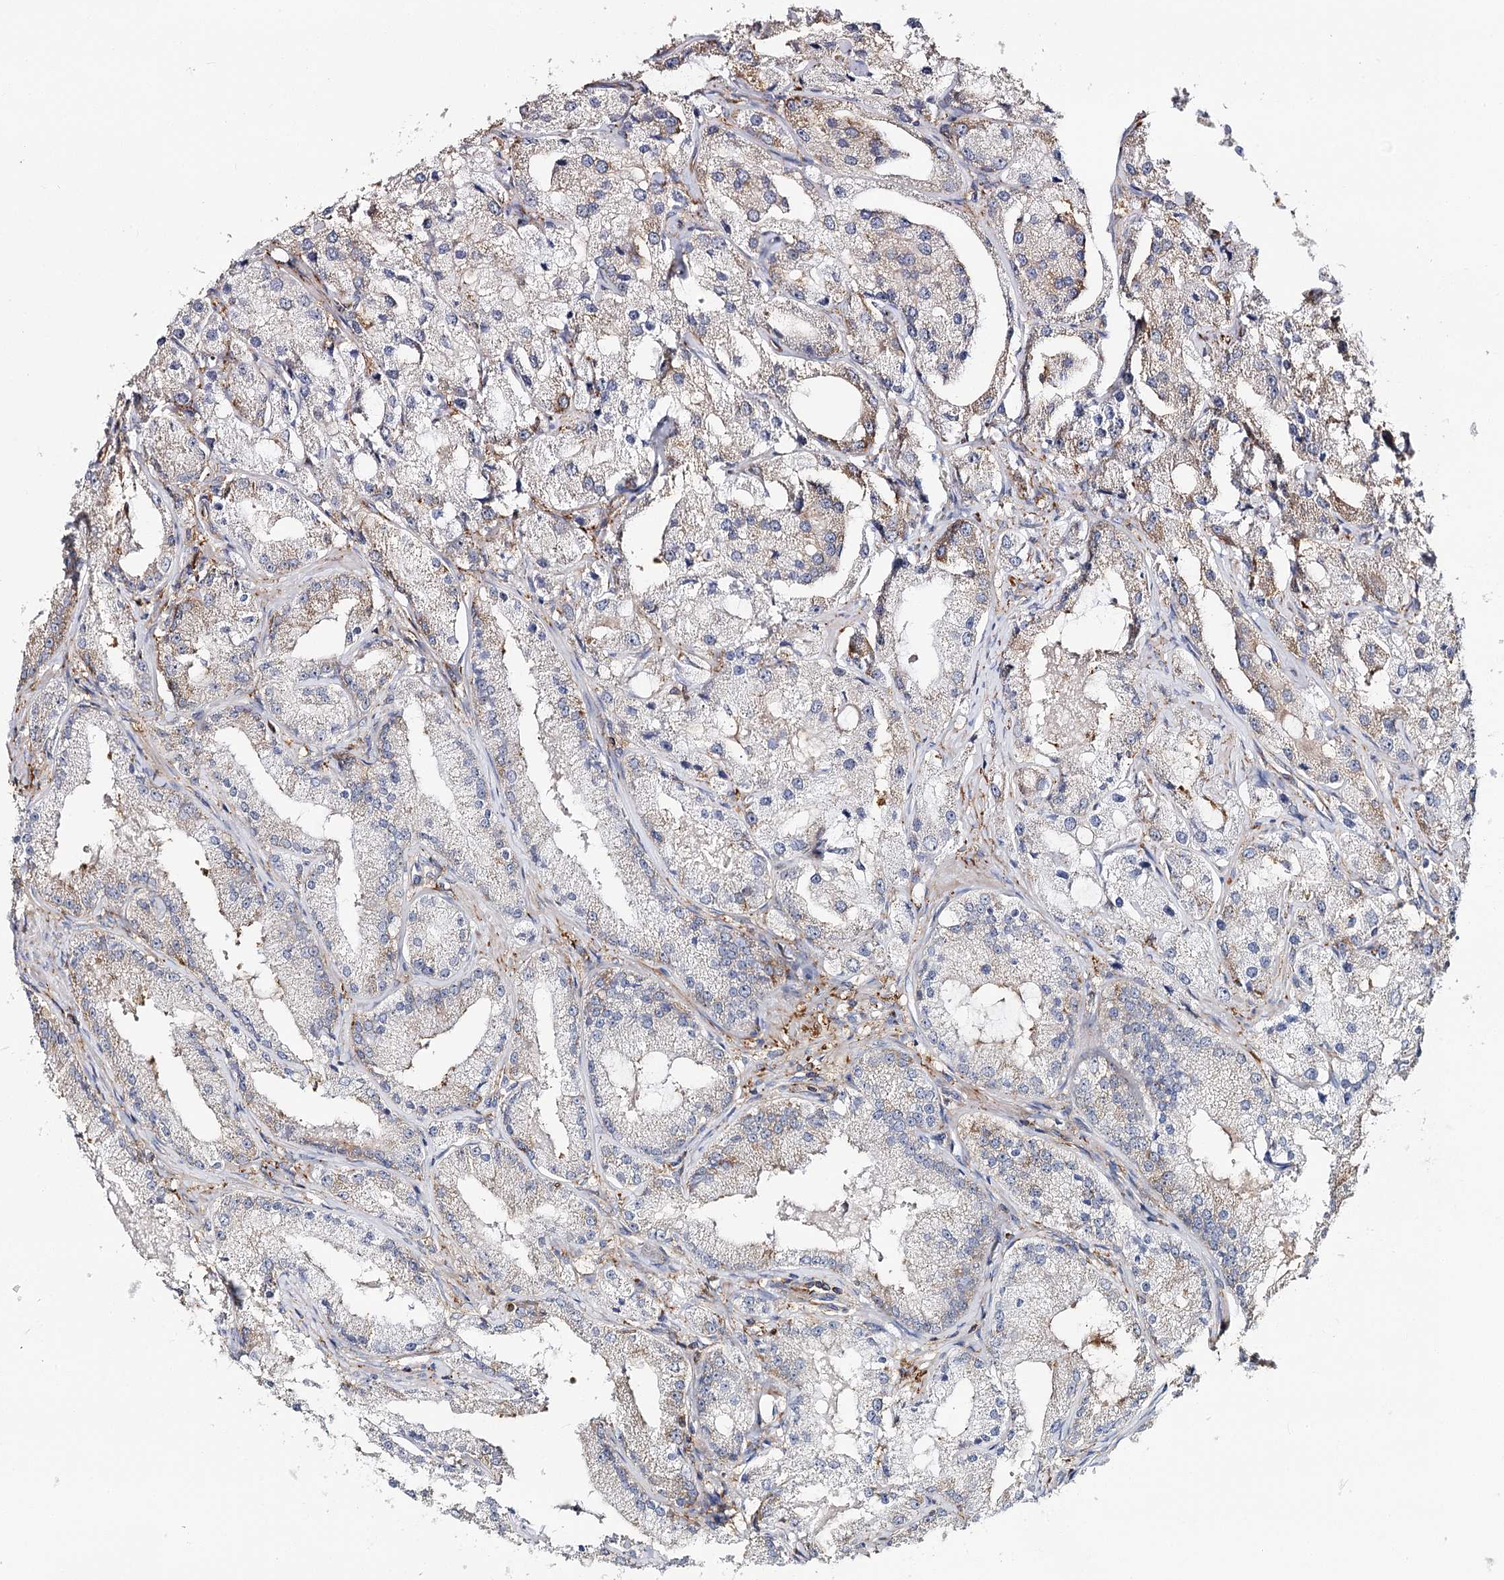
{"staining": {"intensity": "weak", "quantity": "<25%", "location": "cytoplasmic/membranous"}, "tissue": "prostate cancer", "cell_type": "Tumor cells", "image_type": "cancer", "snomed": [{"axis": "morphology", "description": "Adenocarcinoma, Low grade"}, {"axis": "topography", "description": "Prostate"}], "caption": "IHC photomicrograph of low-grade adenocarcinoma (prostate) stained for a protein (brown), which displays no staining in tumor cells.", "gene": "SEC24B", "patient": {"sex": "male", "age": 69}}